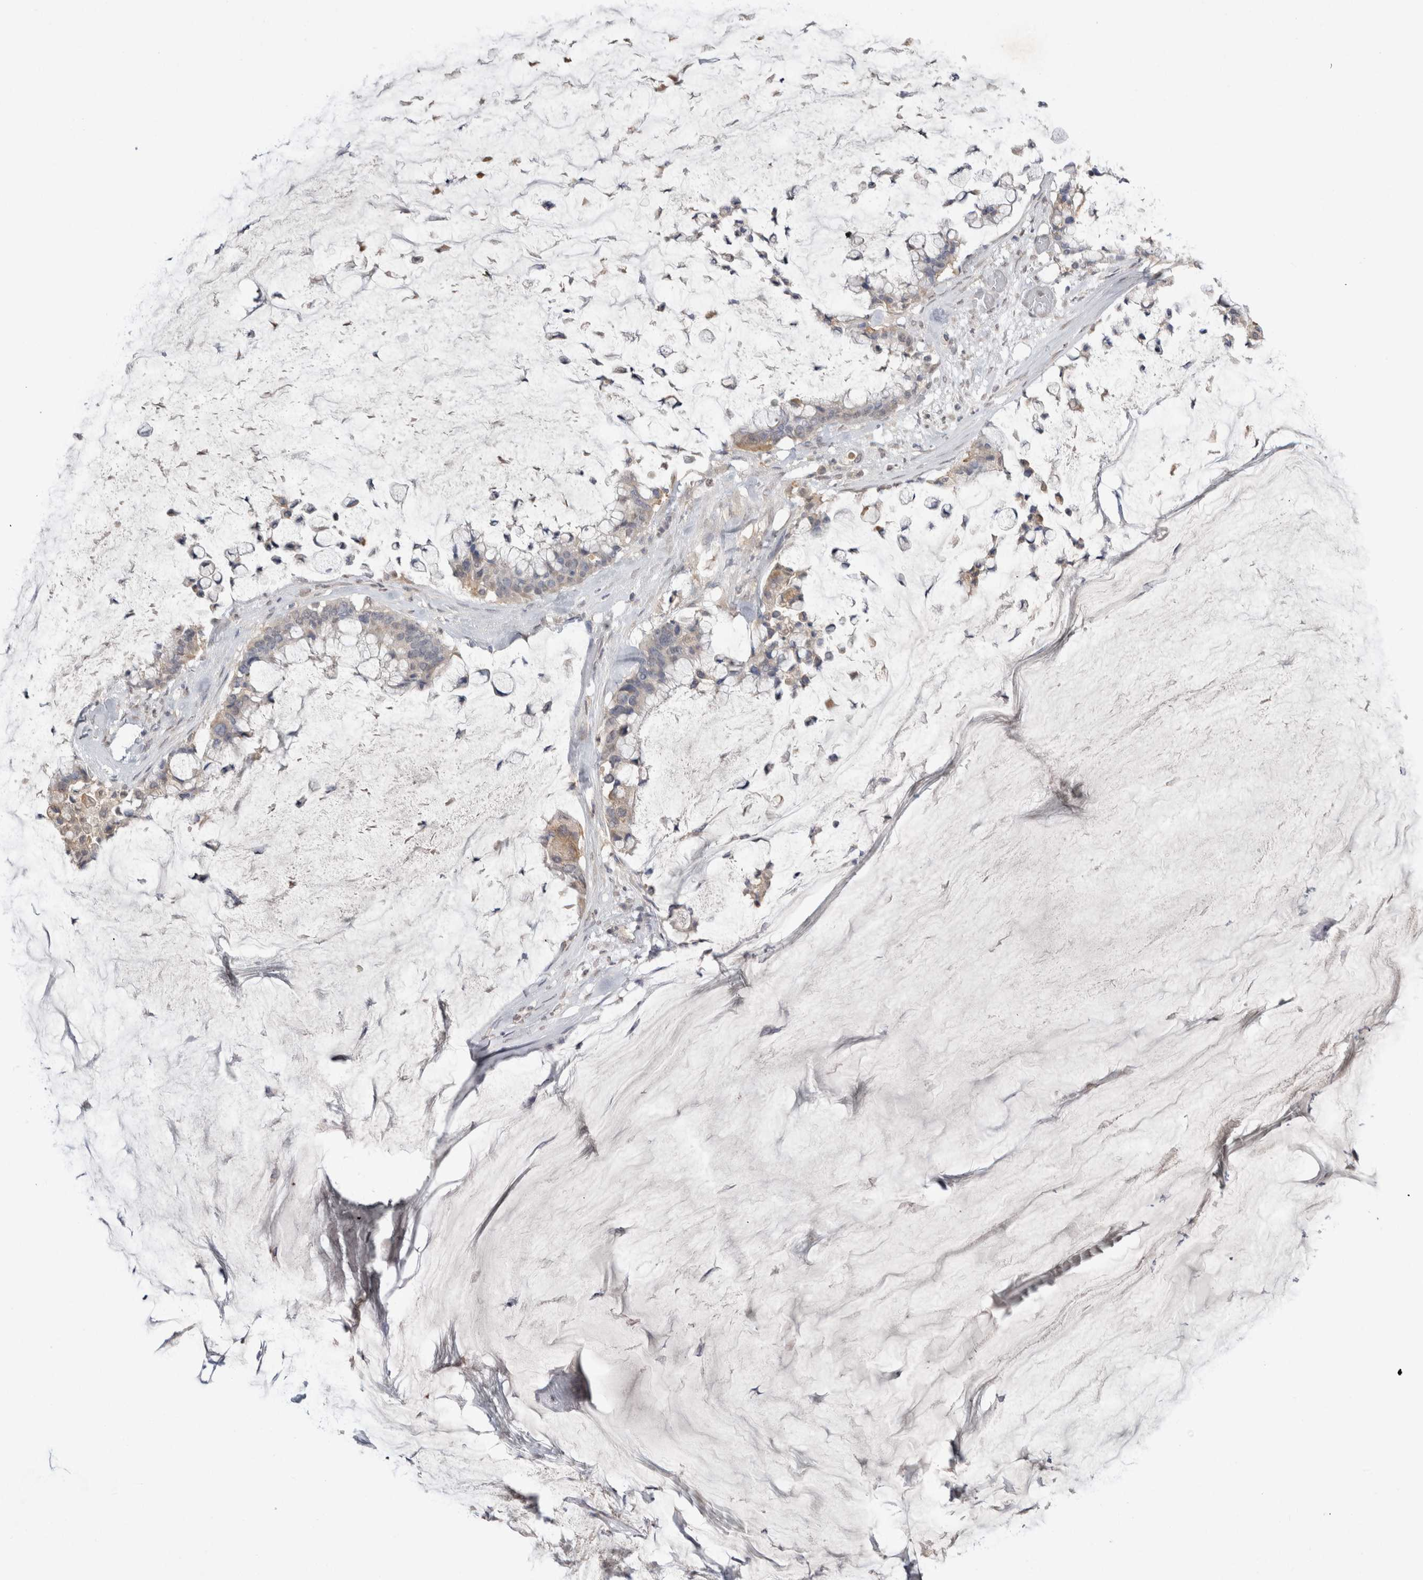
{"staining": {"intensity": "weak", "quantity": "<25%", "location": "cytoplasmic/membranous"}, "tissue": "pancreatic cancer", "cell_type": "Tumor cells", "image_type": "cancer", "snomed": [{"axis": "morphology", "description": "Adenocarcinoma, NOS"}, {"axis": "topography", "description": "Pancreas"}], "caption": "A micrograph of human pancreatic adenocarcinoma is negative for staining in tumor cells. (Immunohistochemistry (ihc), brightfield microscopy, high magnification).", "gene": "NAALADL2", "patient": {"sex": "male", "age": 41}}